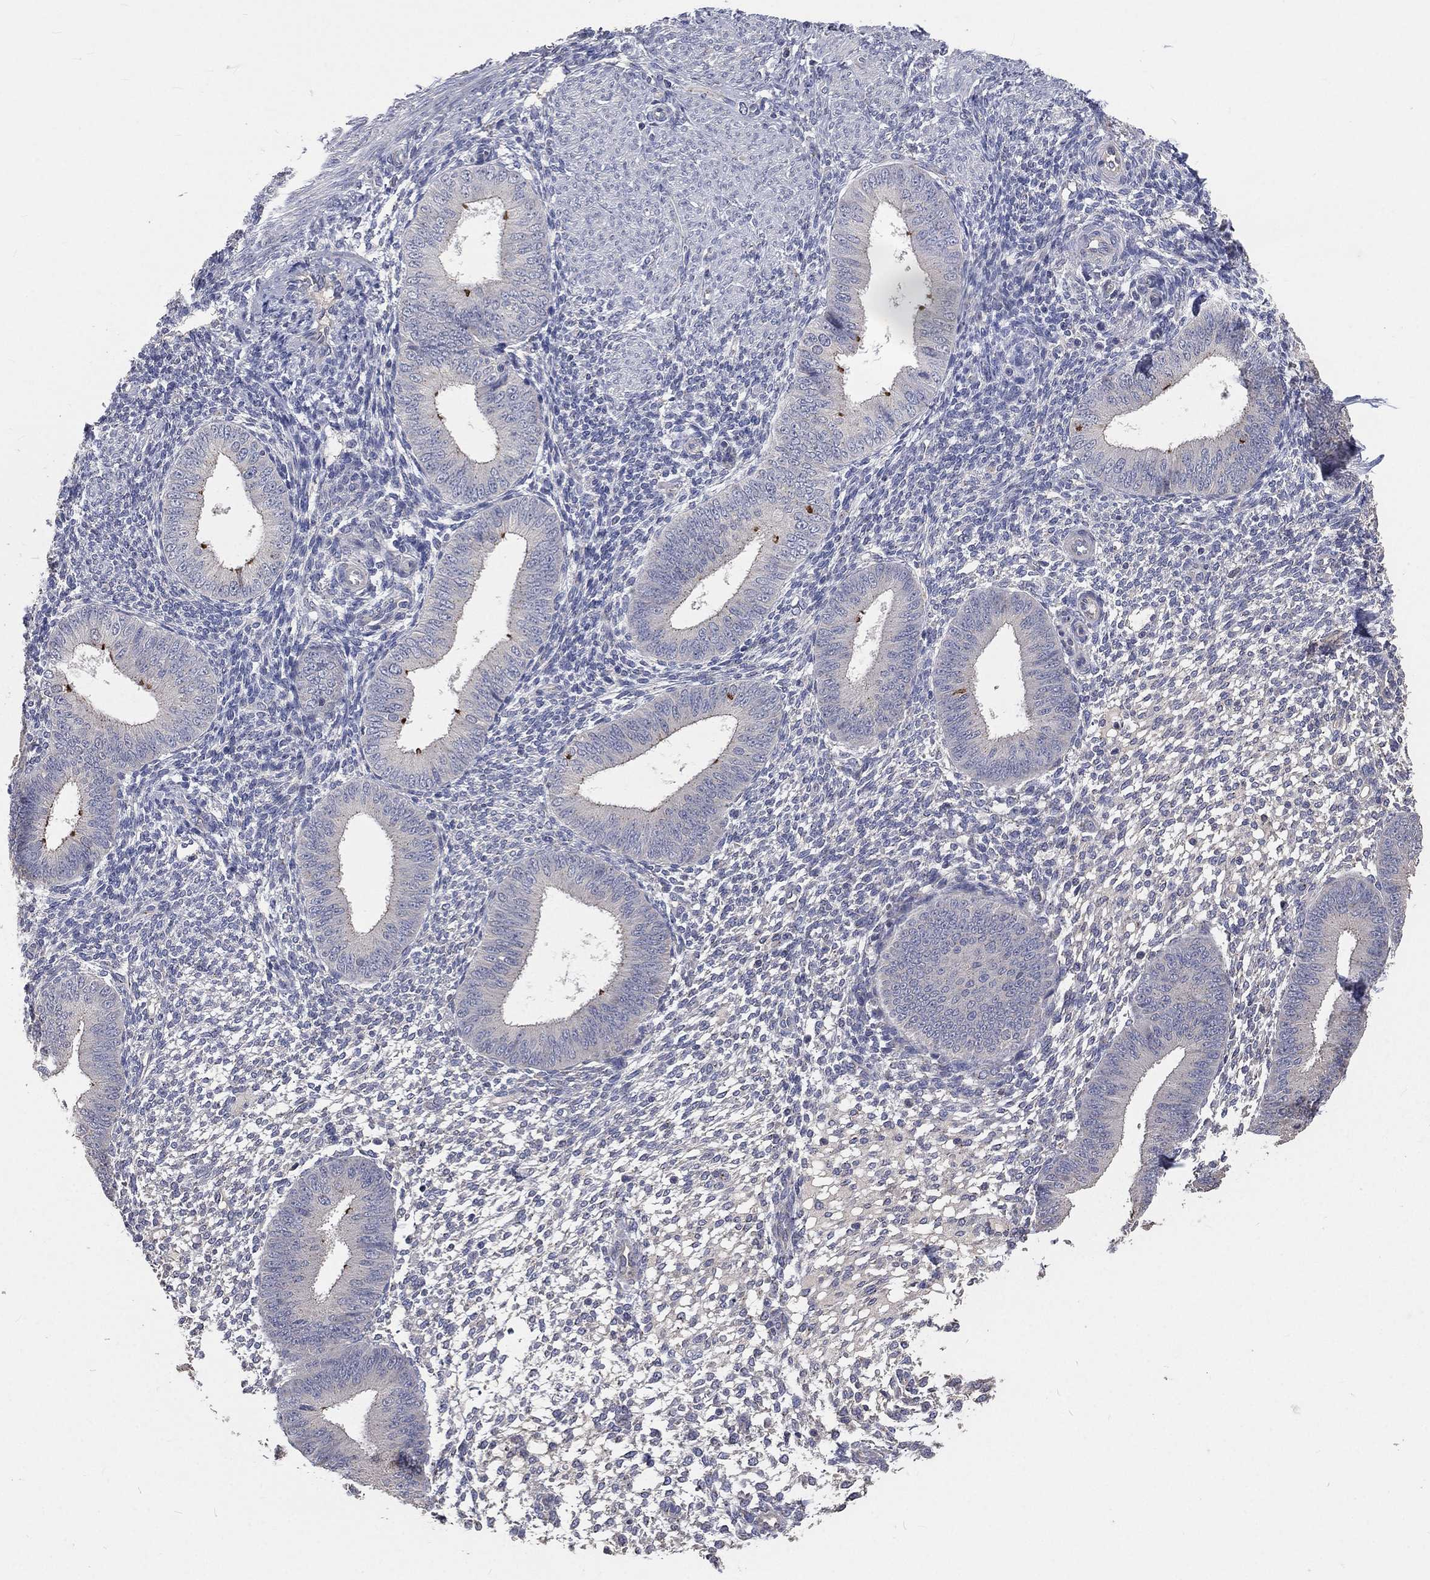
{"staining": {"intensity": "negative", "quantity": "none", "location": "none"}, "tissue": "endometrium", "cell_type": "Cells in endometrial stroma", "image_type": "normal", "snomed": [{"axis": "morphology", "description": "Normal tissue, NOS"}, {"axis": "topography", "description": "Endometrium"}], "caption": "The immunohistochemistry micrograph has no significant positivity in cells in endometrial stroma of endometrium. The staining was performed using DAB (3,3'-diaminobenzidine) to visualize the protein expression in brown, while the nuclei were stained in blue with hematoxylin (Magnification: 20x).", "gene": "CROCC", "patient": {"sex": "female", "age": 39}}